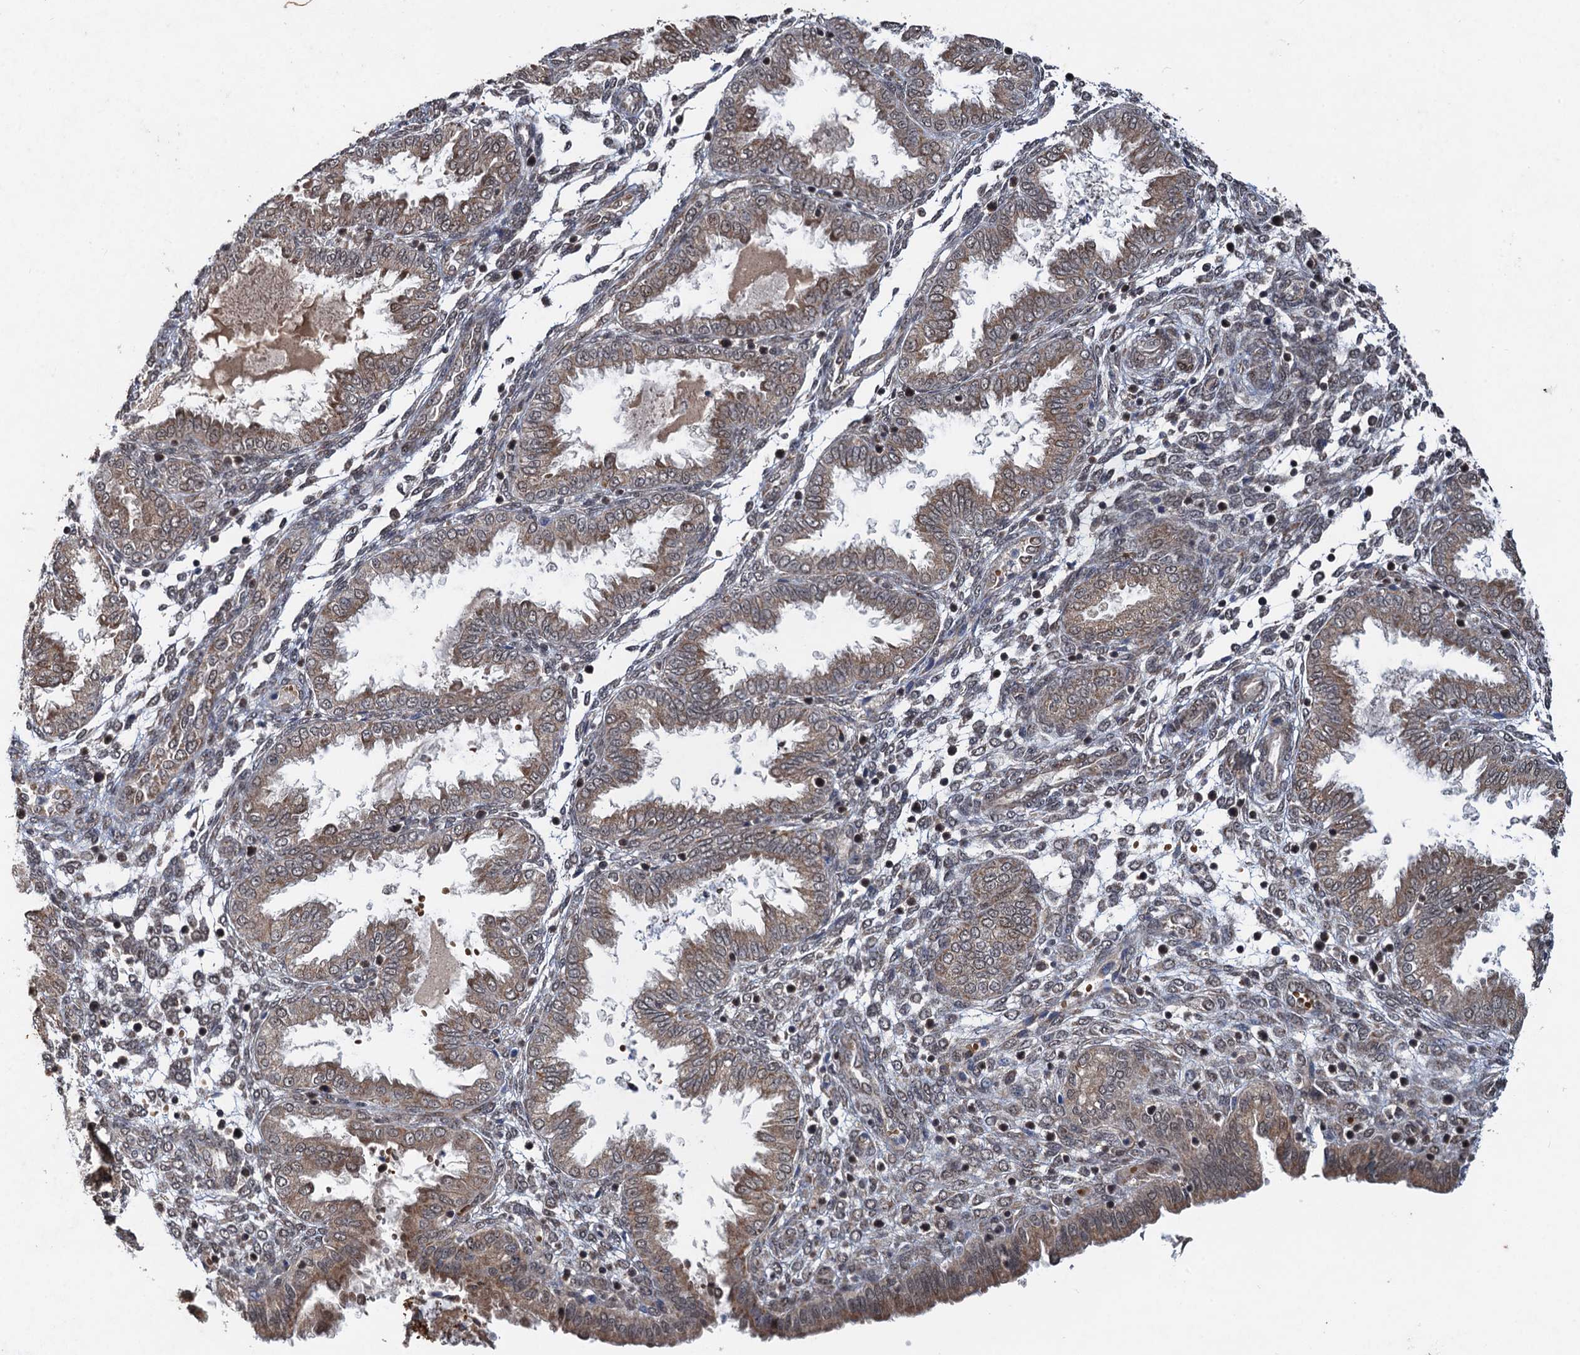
{"staining": {"intensity": "moderate", "quantity": "<25%", "location": "cytoplasmic/membranous"}, "tissue": "endometrium", "cell_type": "Cells in endometrial stroma", "image_type": "normal", "snomed": [{"axis": "morphology", "description": "Normal tissue, NOS"}, {"axis": "topography", "description": "Endometrium"}], "caption": "This histopathology image displays IHC staining of benign human endometrium, with low moderate cytoplasmic/membranous positivity in approximately <25% of cells in endometrial stroma.", "gene": "REP15", "patient": {"sex": "female", "age": 33}}